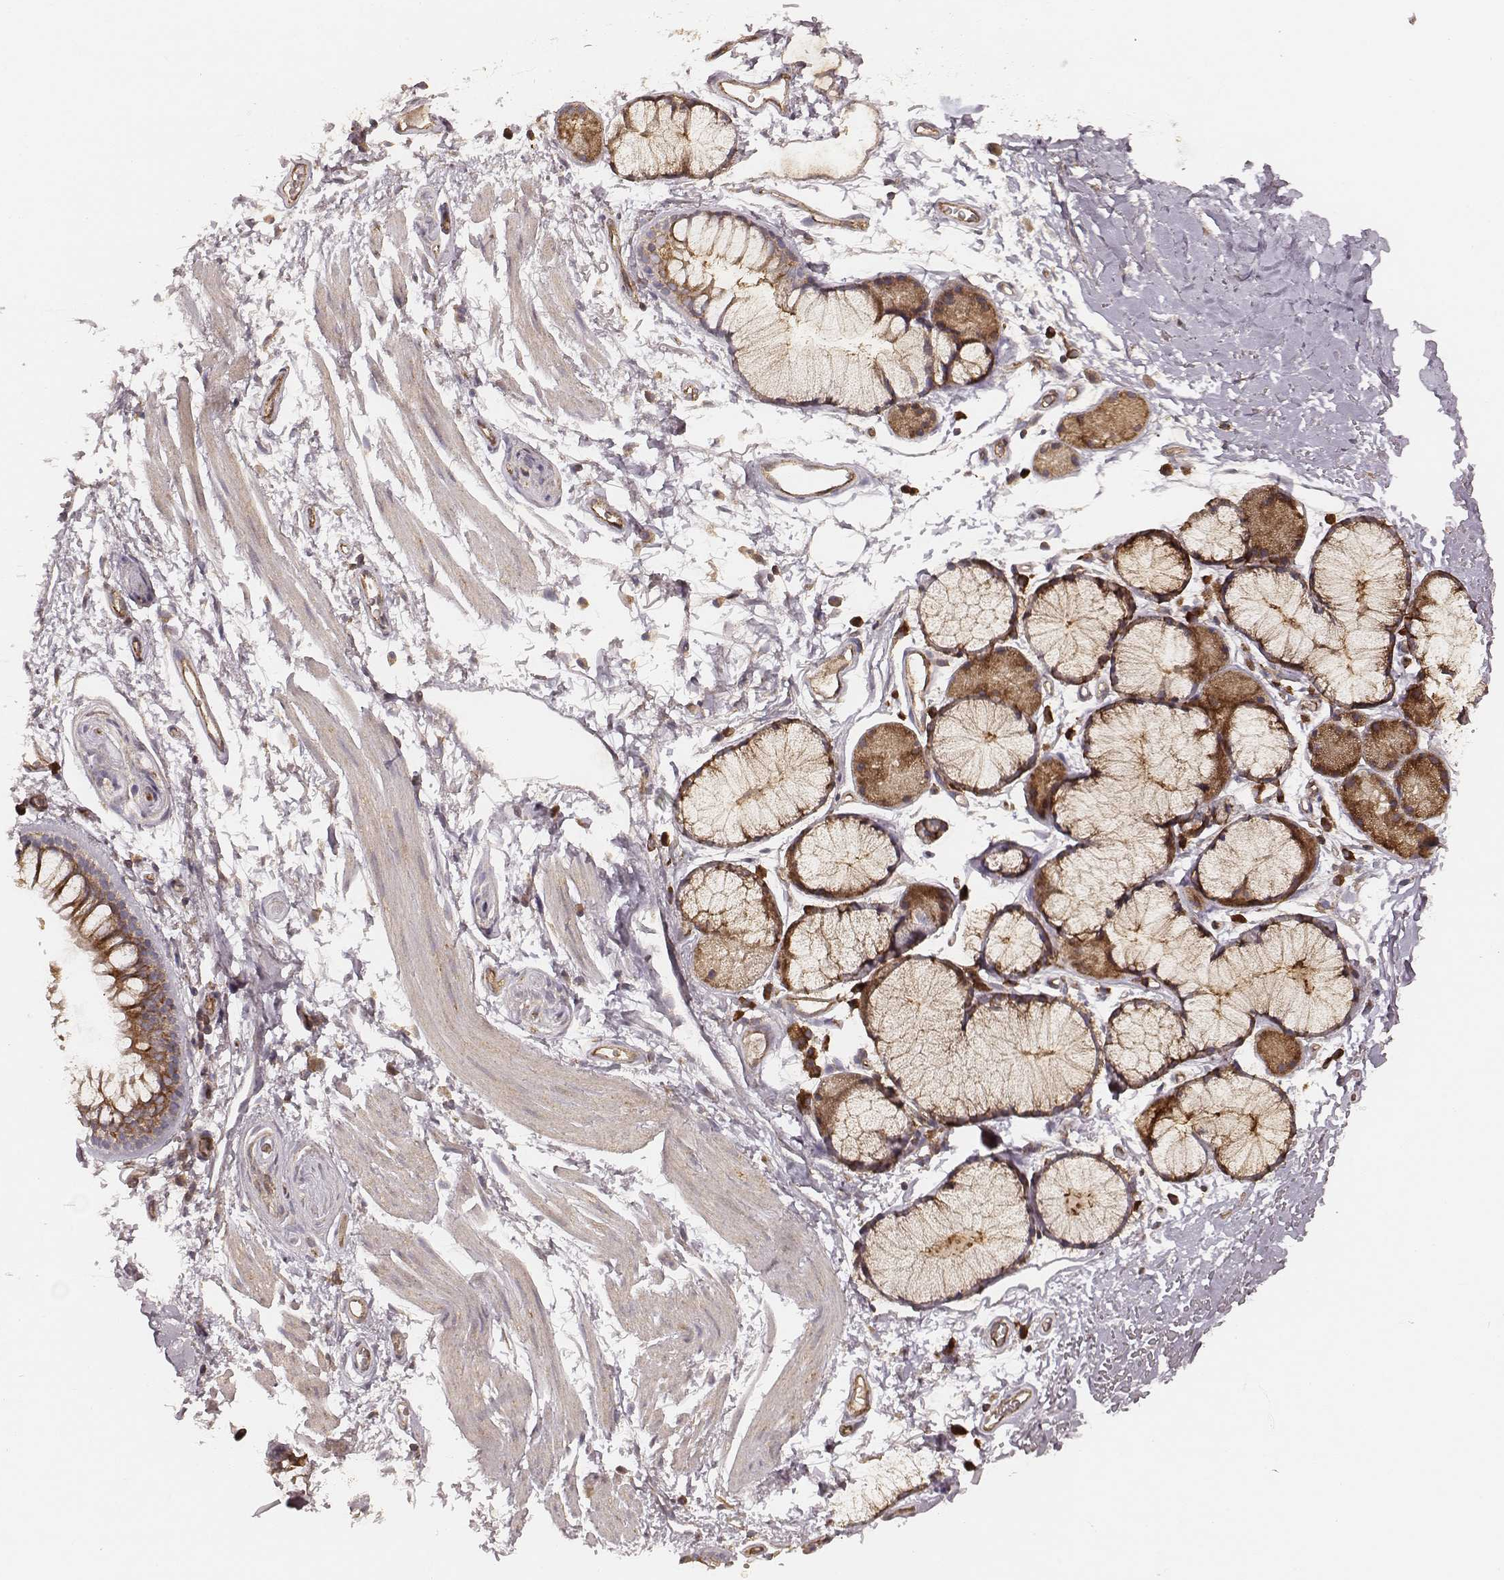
{"staining": {"intensity": "weak", "quantity": "25%-75%", "location": "cytoplasmic/membranous"}, "tissue": "soft tissue", "cell_type": "Chondrocytes", "image_type": "normal", "snomed": [{"axis": "morphology", "description": "Normal tissue, NOS"}, {"axis": "topography", "description": "Cartilage tissue"}, {"axis": "topography", "description": "Bronchus"}], "caption": "Brown immunohistochemical staining in benign human soft tissue displays weak cytoplasmic/membranous positivity in approximately 25%-75% of chondrocytes. (DAB (3,3'-diaminobenzidine) = brown stain, brightfield microscopy at high magnification).", "gene": "CARS1", "patient": {"sex": "female", "age": 79}}